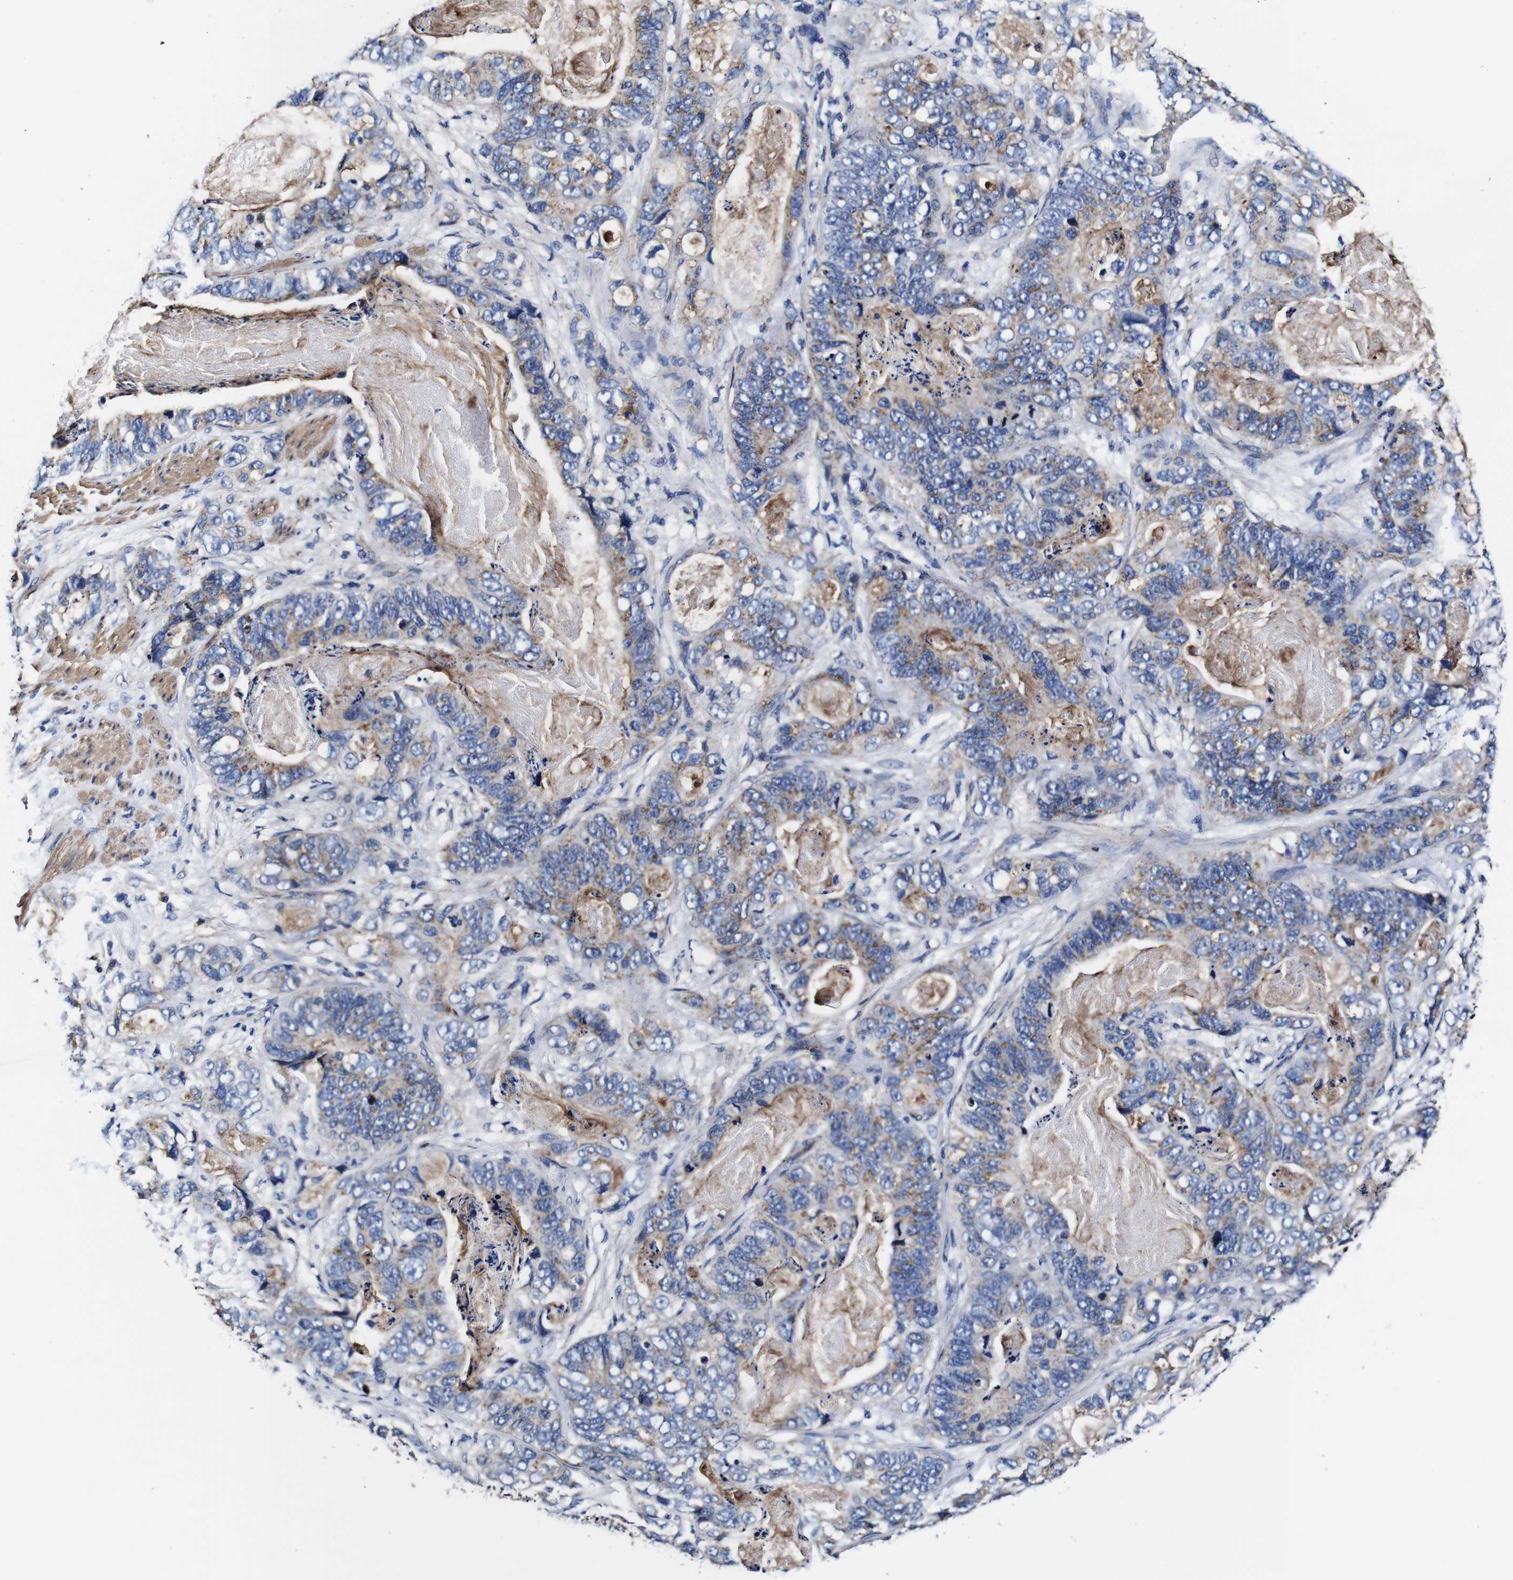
{"staining": {"intensity": "weak", "quantity": "25%-75%", "location": "cytoplasmic/membranous"}, "tissue": "stomach cancer", "cell_type": "Tumor cells", "image_type": "cancer", "snomed": [{"axis": "morphology", "description": "Adenocarcinoma, NOS"}, {"axis": "topography", "description": "Stomach"}], "caption": "Weak cytoplasmic/membranous positivity for a protein is seen in approximately 25%-75% of tumor cells of stomach cancer (adenocarcinoma) using immunohistochemistry (IHC).", "gene": "PDCD6IP", "patient": {"sex": "female", "age": 89}}